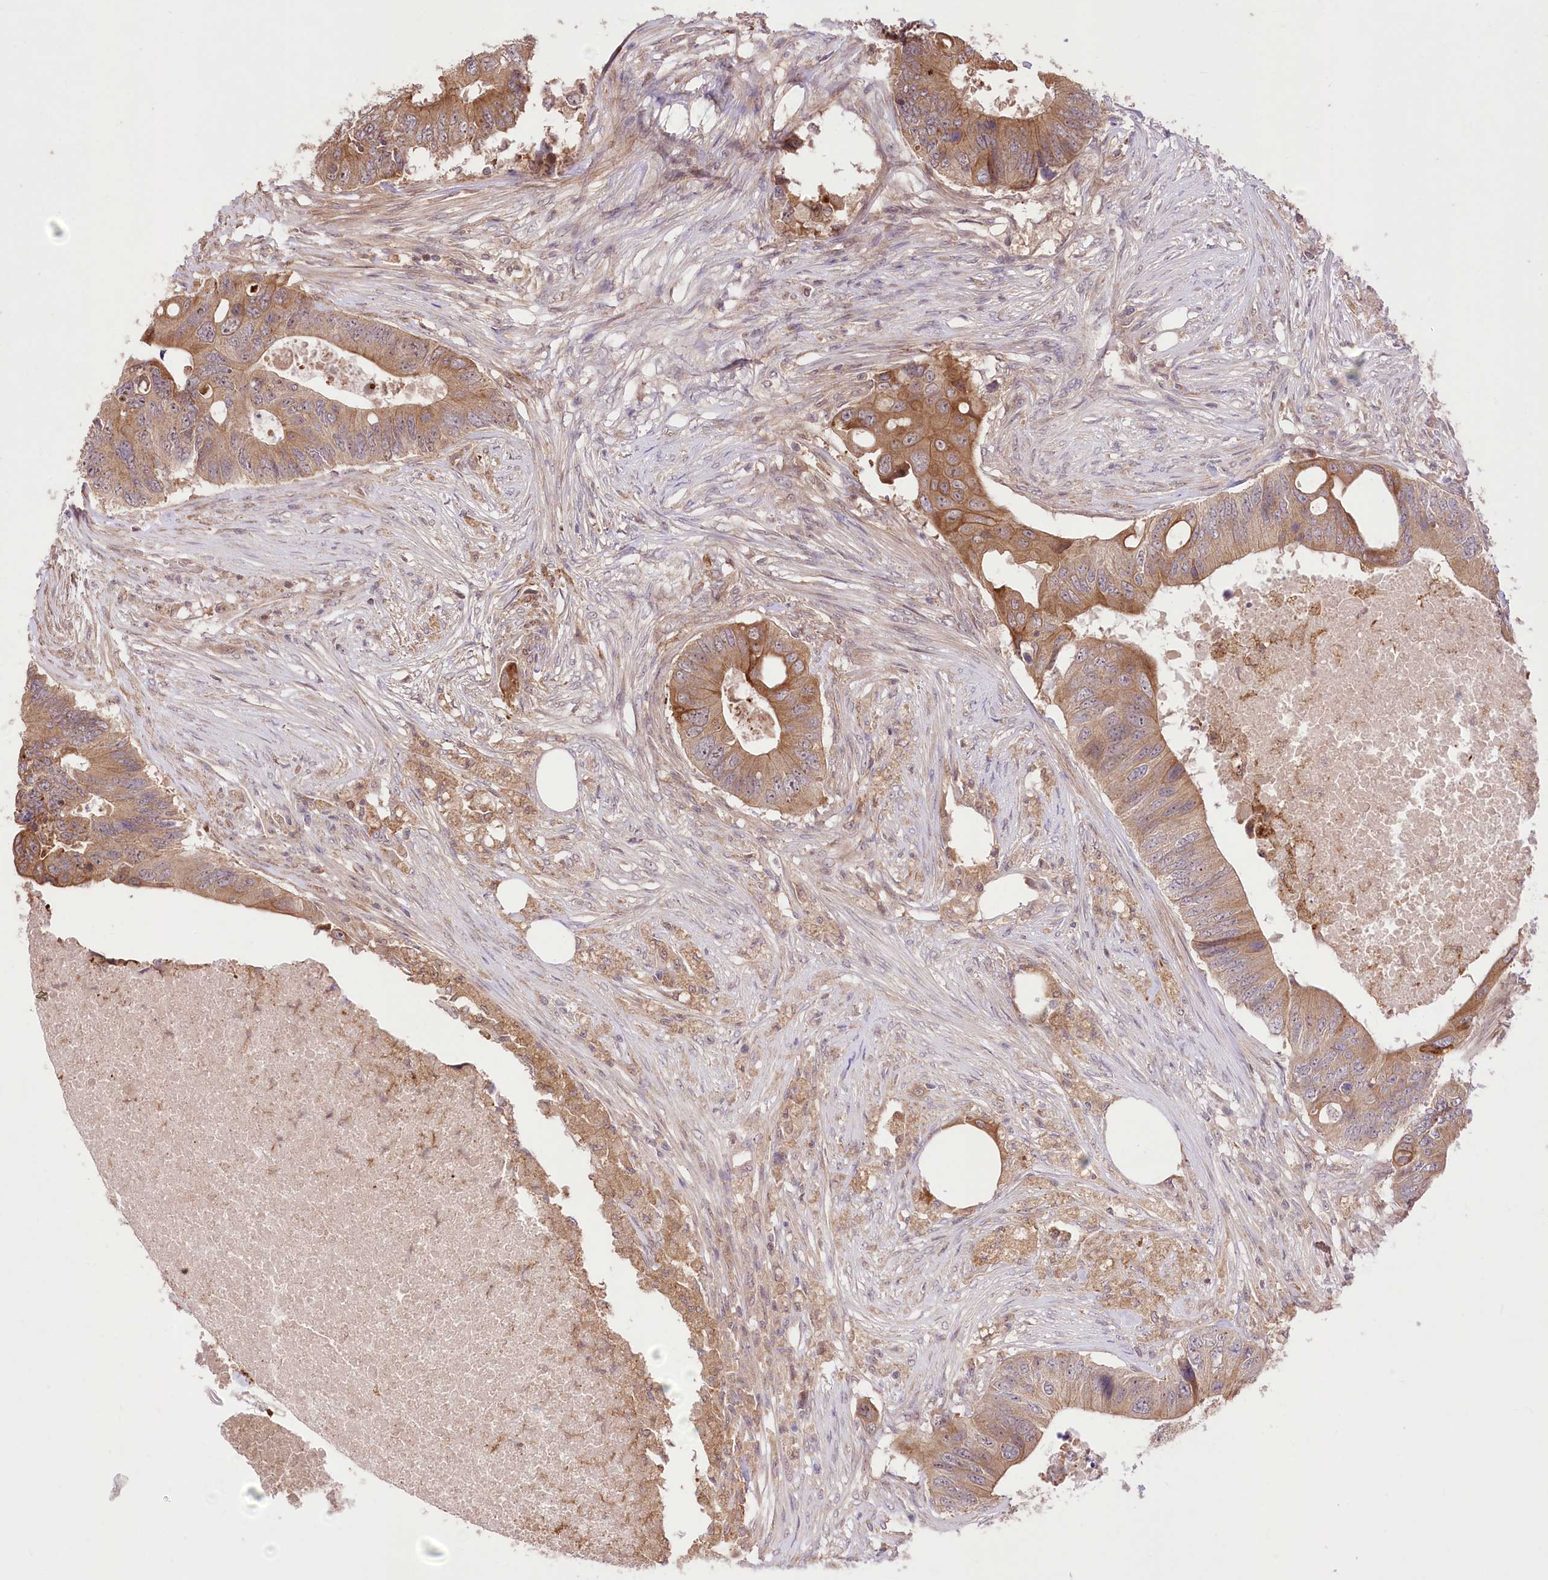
{"staining": {"intensity": "moderate", "quantity": ">75%", "location": "cytoplasmic/membranous"}, "tissue": "colorectal cancer", "cell_type": "Tumor cells", "image_type": "cancer", "snomed": [{"axis": "morphology", "description": "Adenocarcinoma, NOS"}, {"axis": "topography", "description": "Colon"}], "caption": "Protein expression by IHC exhibits moderate cytoplasmic/membranous positivity in approximately >75% of tumor cells in colorectal cancer. Using DAB (brown) and hematoxylin (blue) stains, captured at high magnification using brightfield microscopy.", "gene": "HELT", "patient": {"sex": "male", "age": 71}}